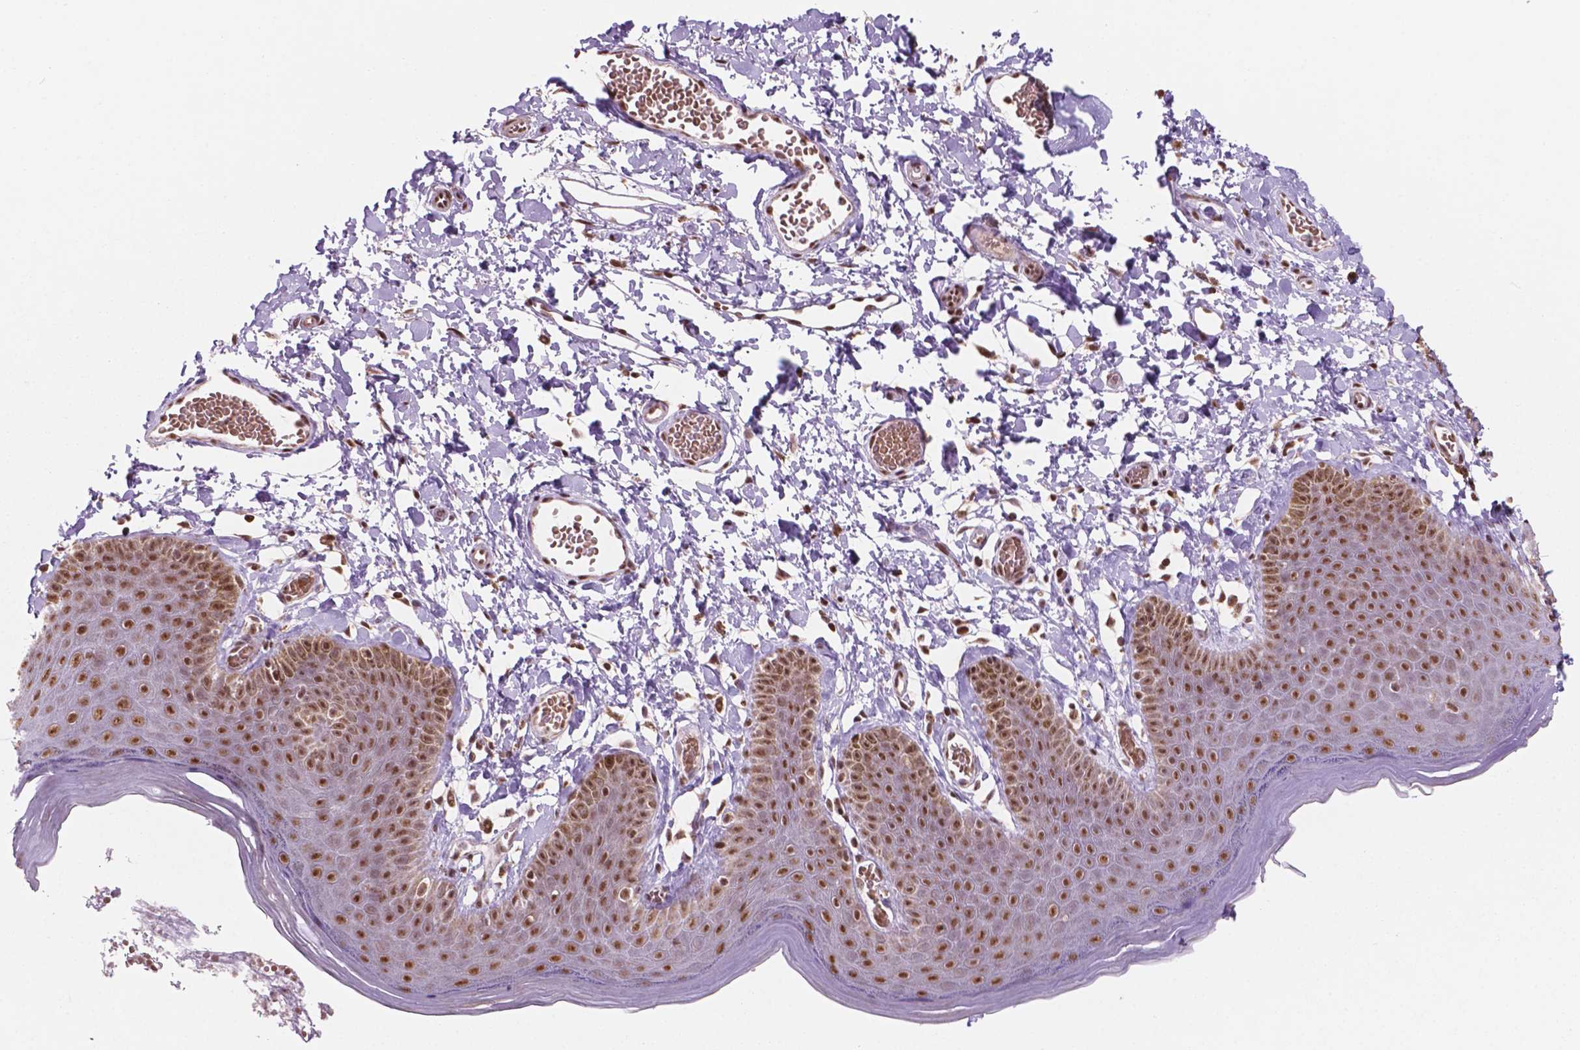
{"staining": {"intensity": "strong", "quantity": ">75%", "location": "nuclear"}, "tissue": "skin", "cell_type": "Epidermal cells", "image_type": "normal", "snomed": [{"axis": "morphology", "description": "Normal tissue, NOS"}, {"axis": "topography", "description": "Anal"}], "caption": "Protein staining of normal skin exhibits strong nuclear positivity in approximately >75% of epidermal cells. The staining was performed using DAB to visualize the protein expression in brown, while the nuclei were stained in blue with hematoxylin (Magnification: 20x).", "gene": "NDUFA10", "patient": {"sex": "male", "age": 53}}